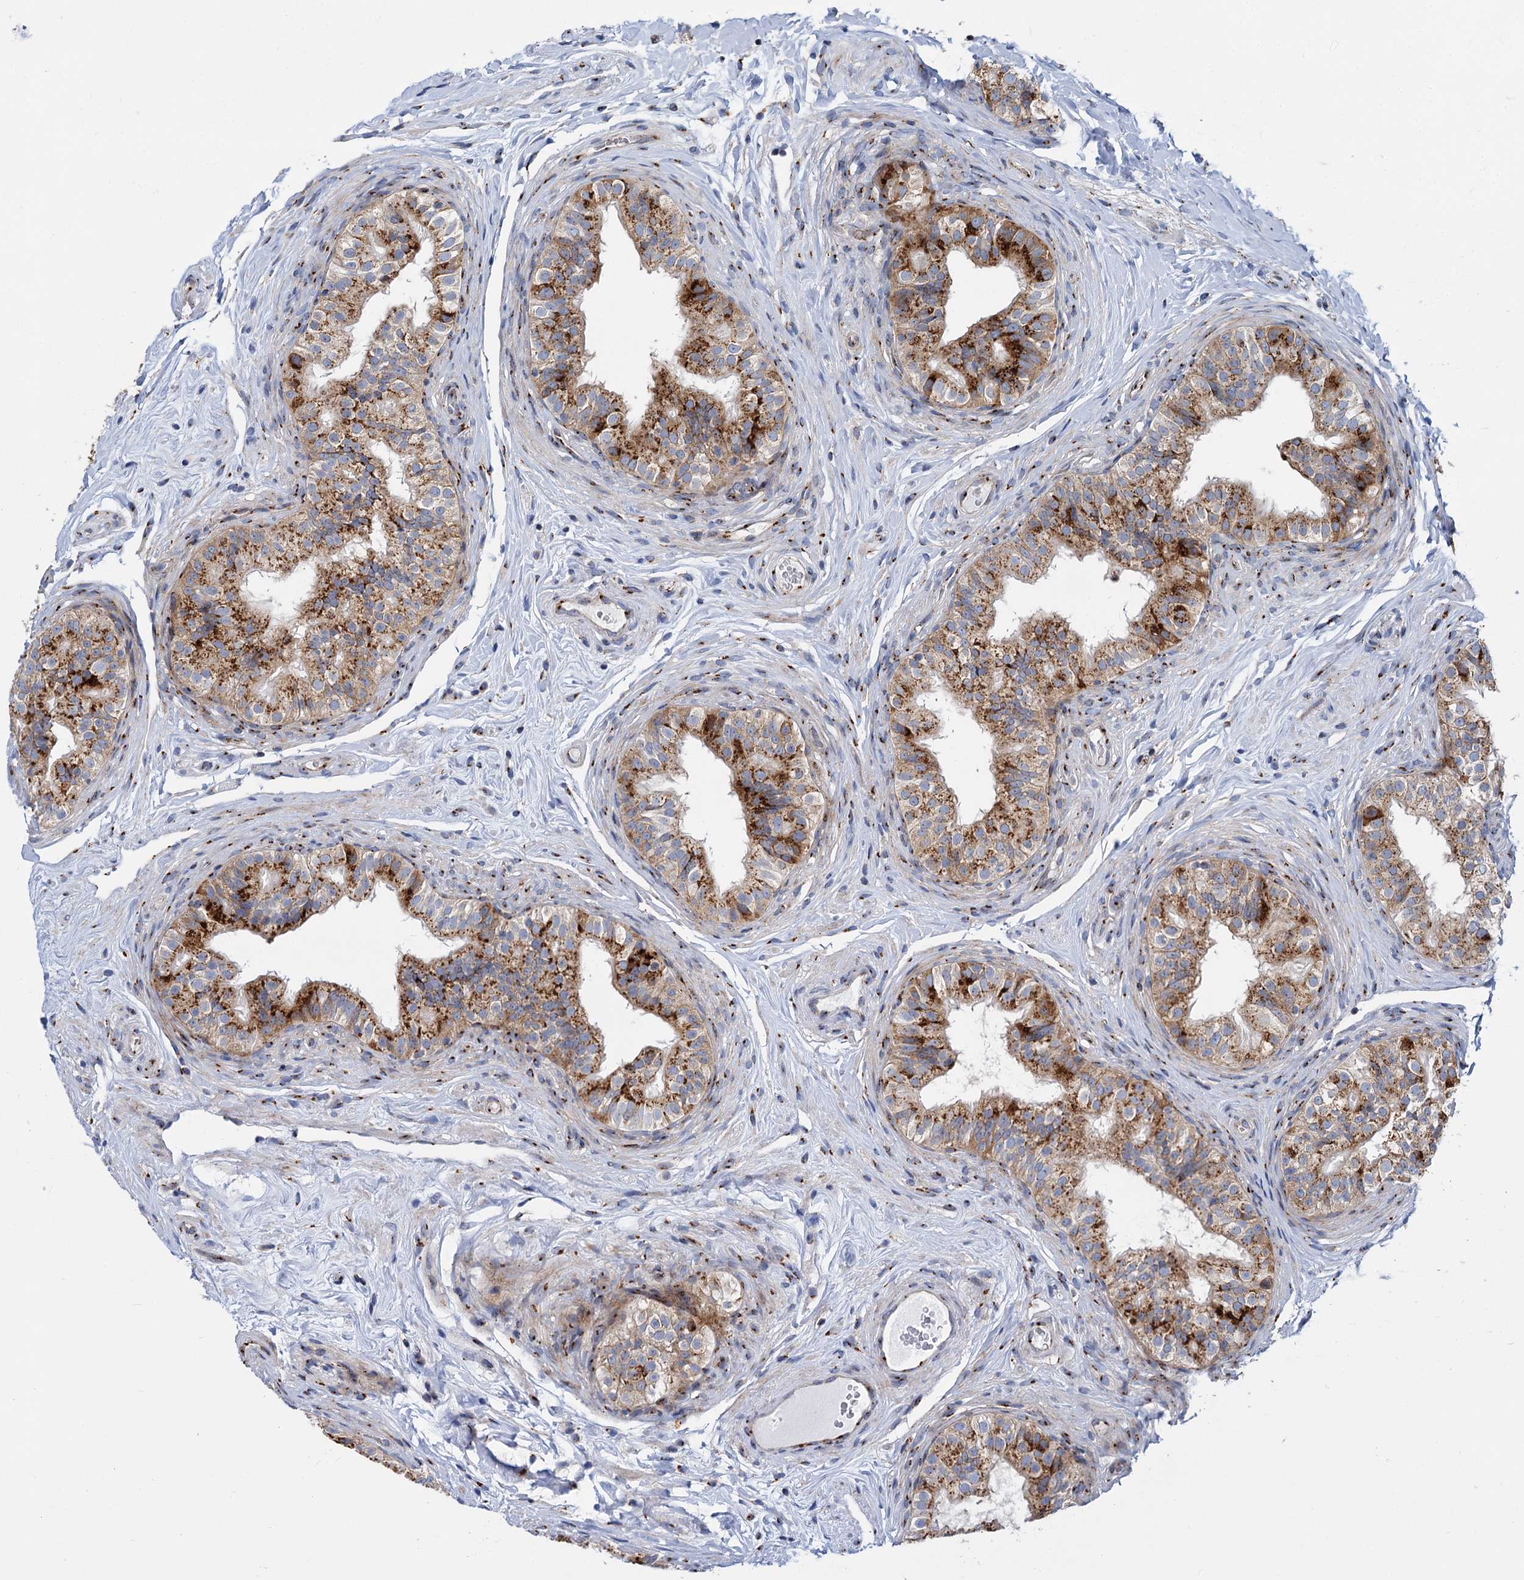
{"staining": {"intensity": "strong", "quantity": ">75%", "location": "cytoplasmic/membranous"}, "tissue": "epididymis", "cell_type": "Glandular cells", "image_type": "normal", "snomed": [{"axis": "morphology", "description": "Normal tissue, NOS"}, {"axis": "topography", "description": "Epididymis"}], "caption": "Epididymis stained with DAB (3,3'-diaminobenzidine) IHC shows high levels of strong cytoplasmic/membranous expression in about >75% of glandular cells.", "gene": "SUPT20H", "patient": {"sex": "male", "age": 49}}